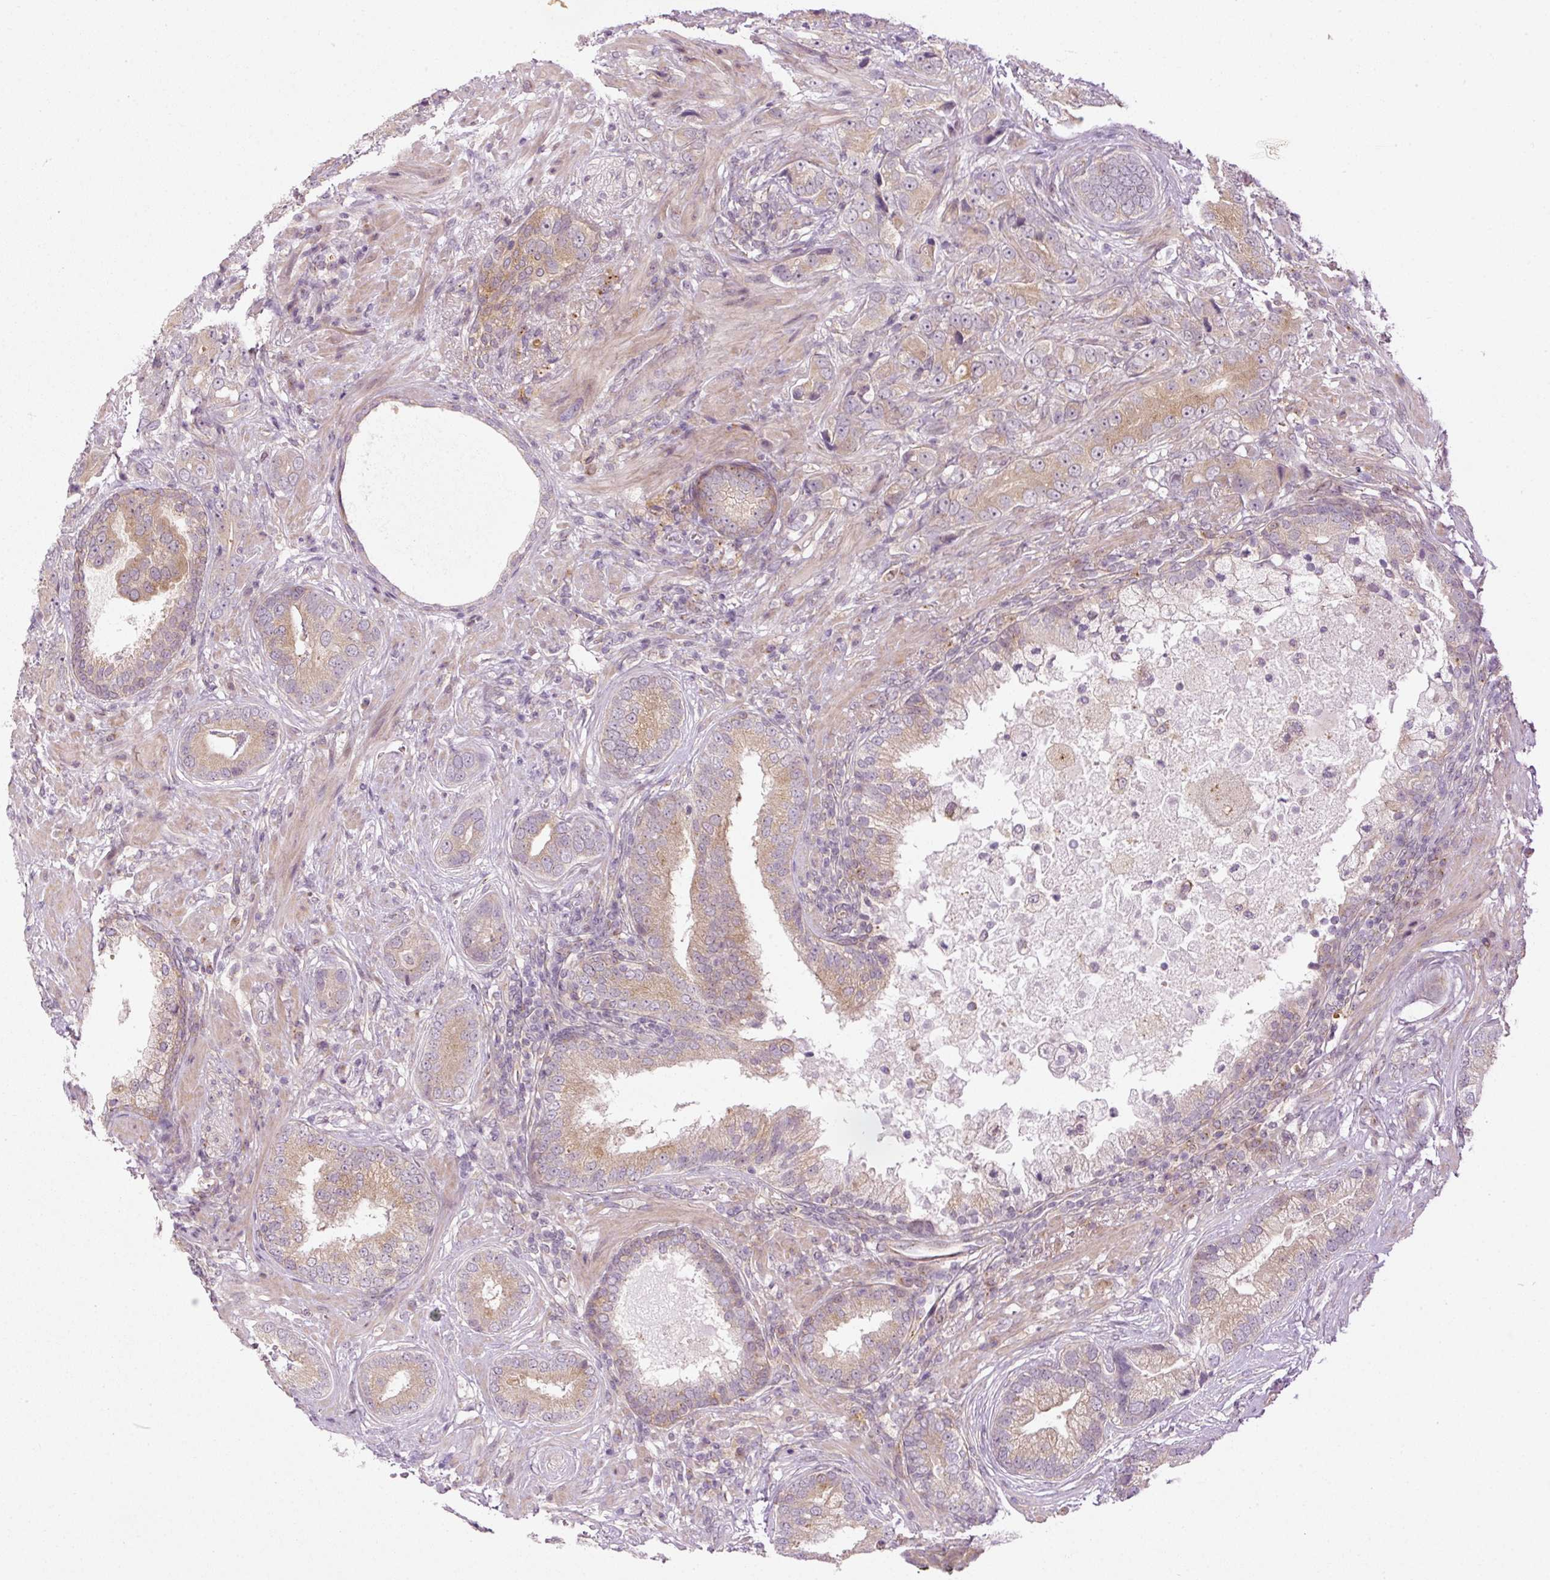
{"staining": {"intensity": "moderate", "quantity": "25%-75%", "location": "cytoplasmic/membranous"}, "tissue": "prostate cancer", "cell_type": "Tumor cells", "image_type": "cancer", "snomed": [{"axis": "morphology", "description": "Adenocarcinoma, High grade"}, {"axis": "topography", "description": "Prostate"}], "caption": "Immunohistochemistry image of human high-grade adenocarcinoma (prostate) stained for a protein (brown), which demonstrates medium levels of moderate cytoplasmic/membranous positivity in about 25%-75% of tumor cells.", "gene": "MZT2B", "patient": {"sex": "male", "age": 55}}